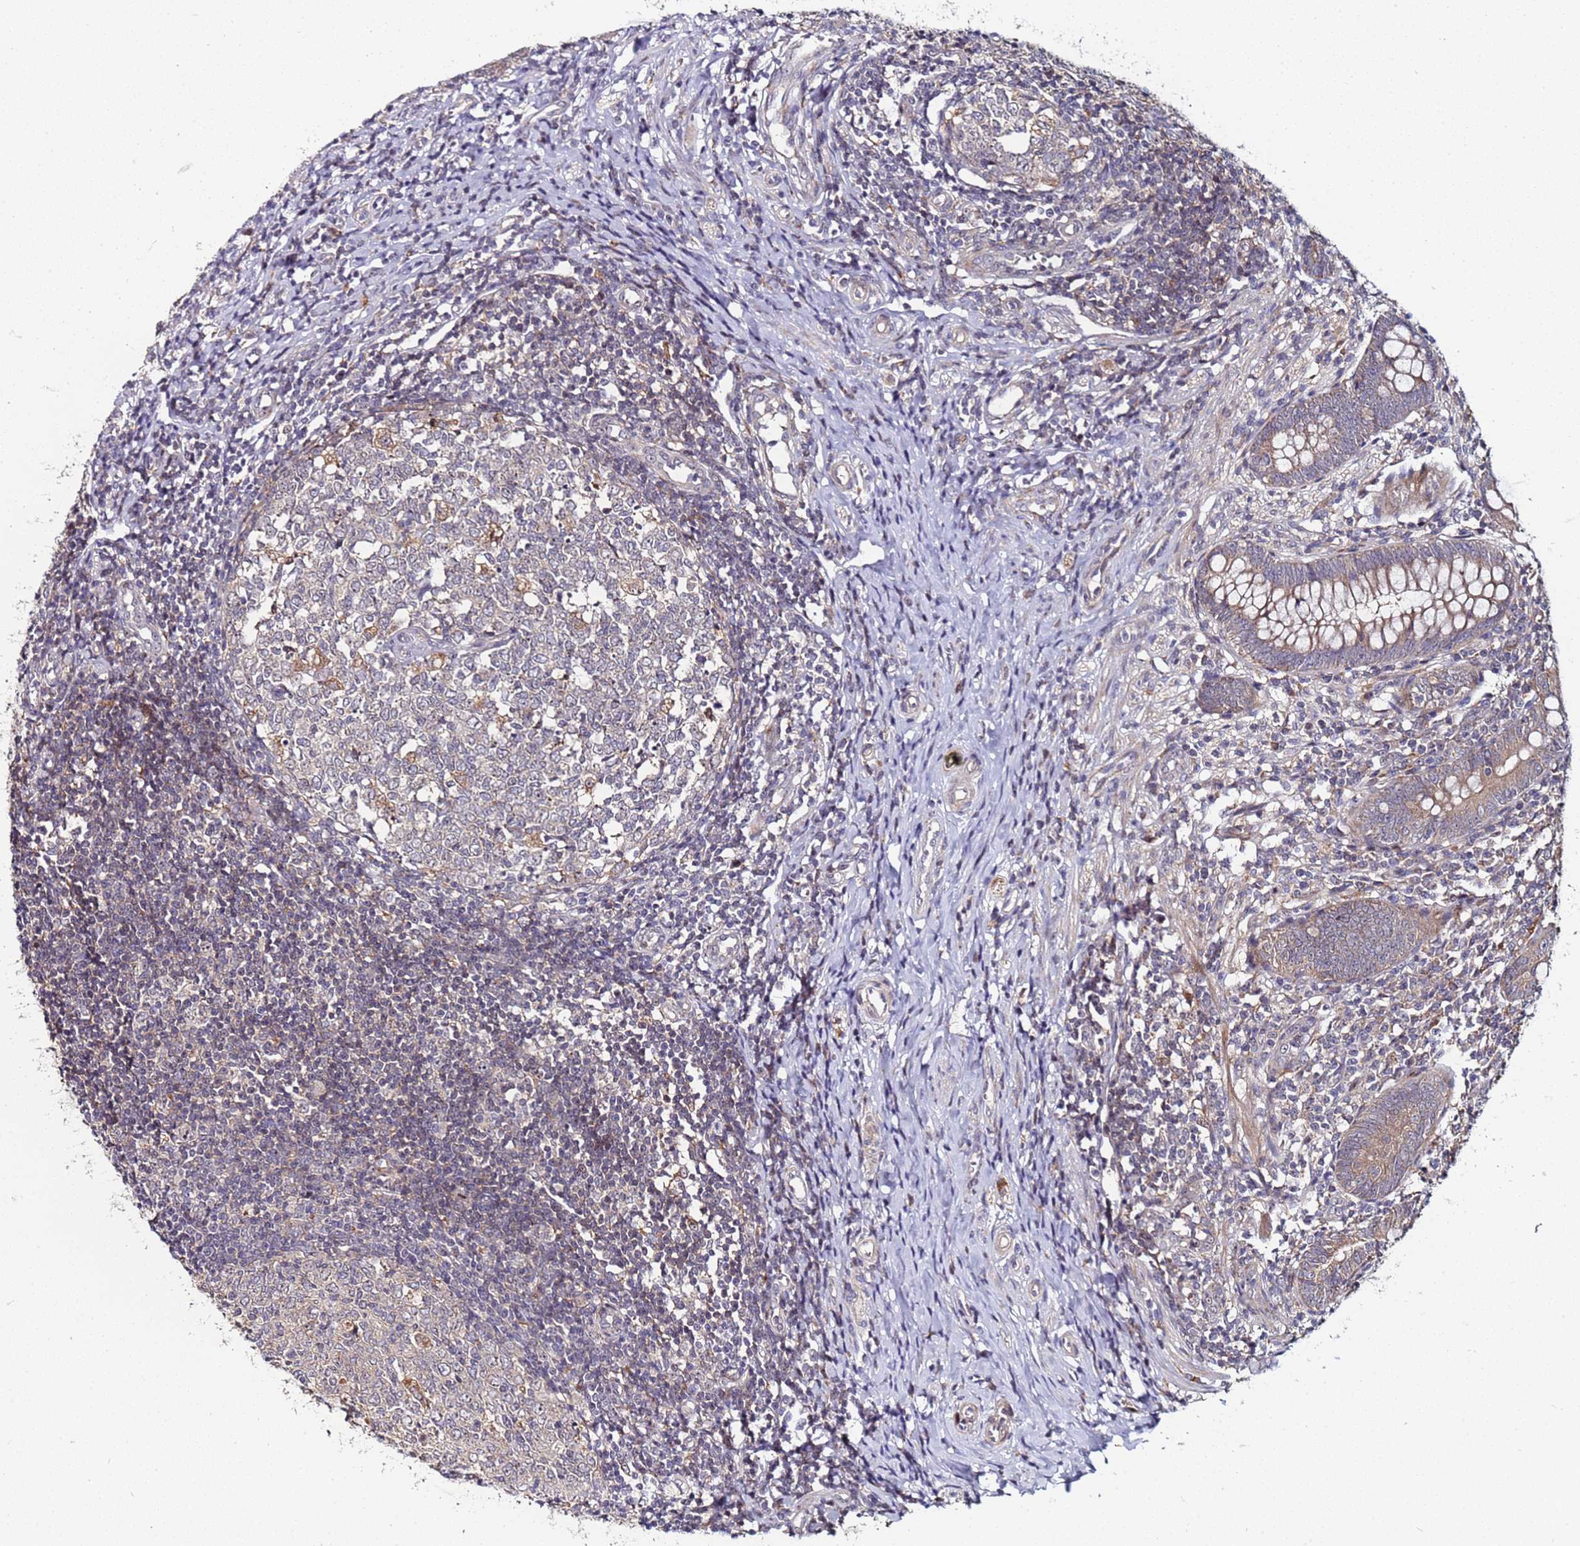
{"staining": {"intensity": "moderate", "quantity": ">75%", "location": "cytoplasmic/membranous,nuclear"}, "tissue": "appendix", "cell_type": "Glandular cells", "image_type": "normal", "snomed": [{"axis": "morphology", "description": "Normal tissue, NOS"}, {"axis": "topography", "description": "Appendix"}], "caption": "Brown immunohistochemical staining in normal human appendix exhibits moderate cytoplasmic/membranous,nuclear expression in about >75% of glandular cells. (brown staining indicates protein expression, while blue staining denotes nuclei).", "gene": "KRI1", "patient": {"sex": "male", "age": 14}}